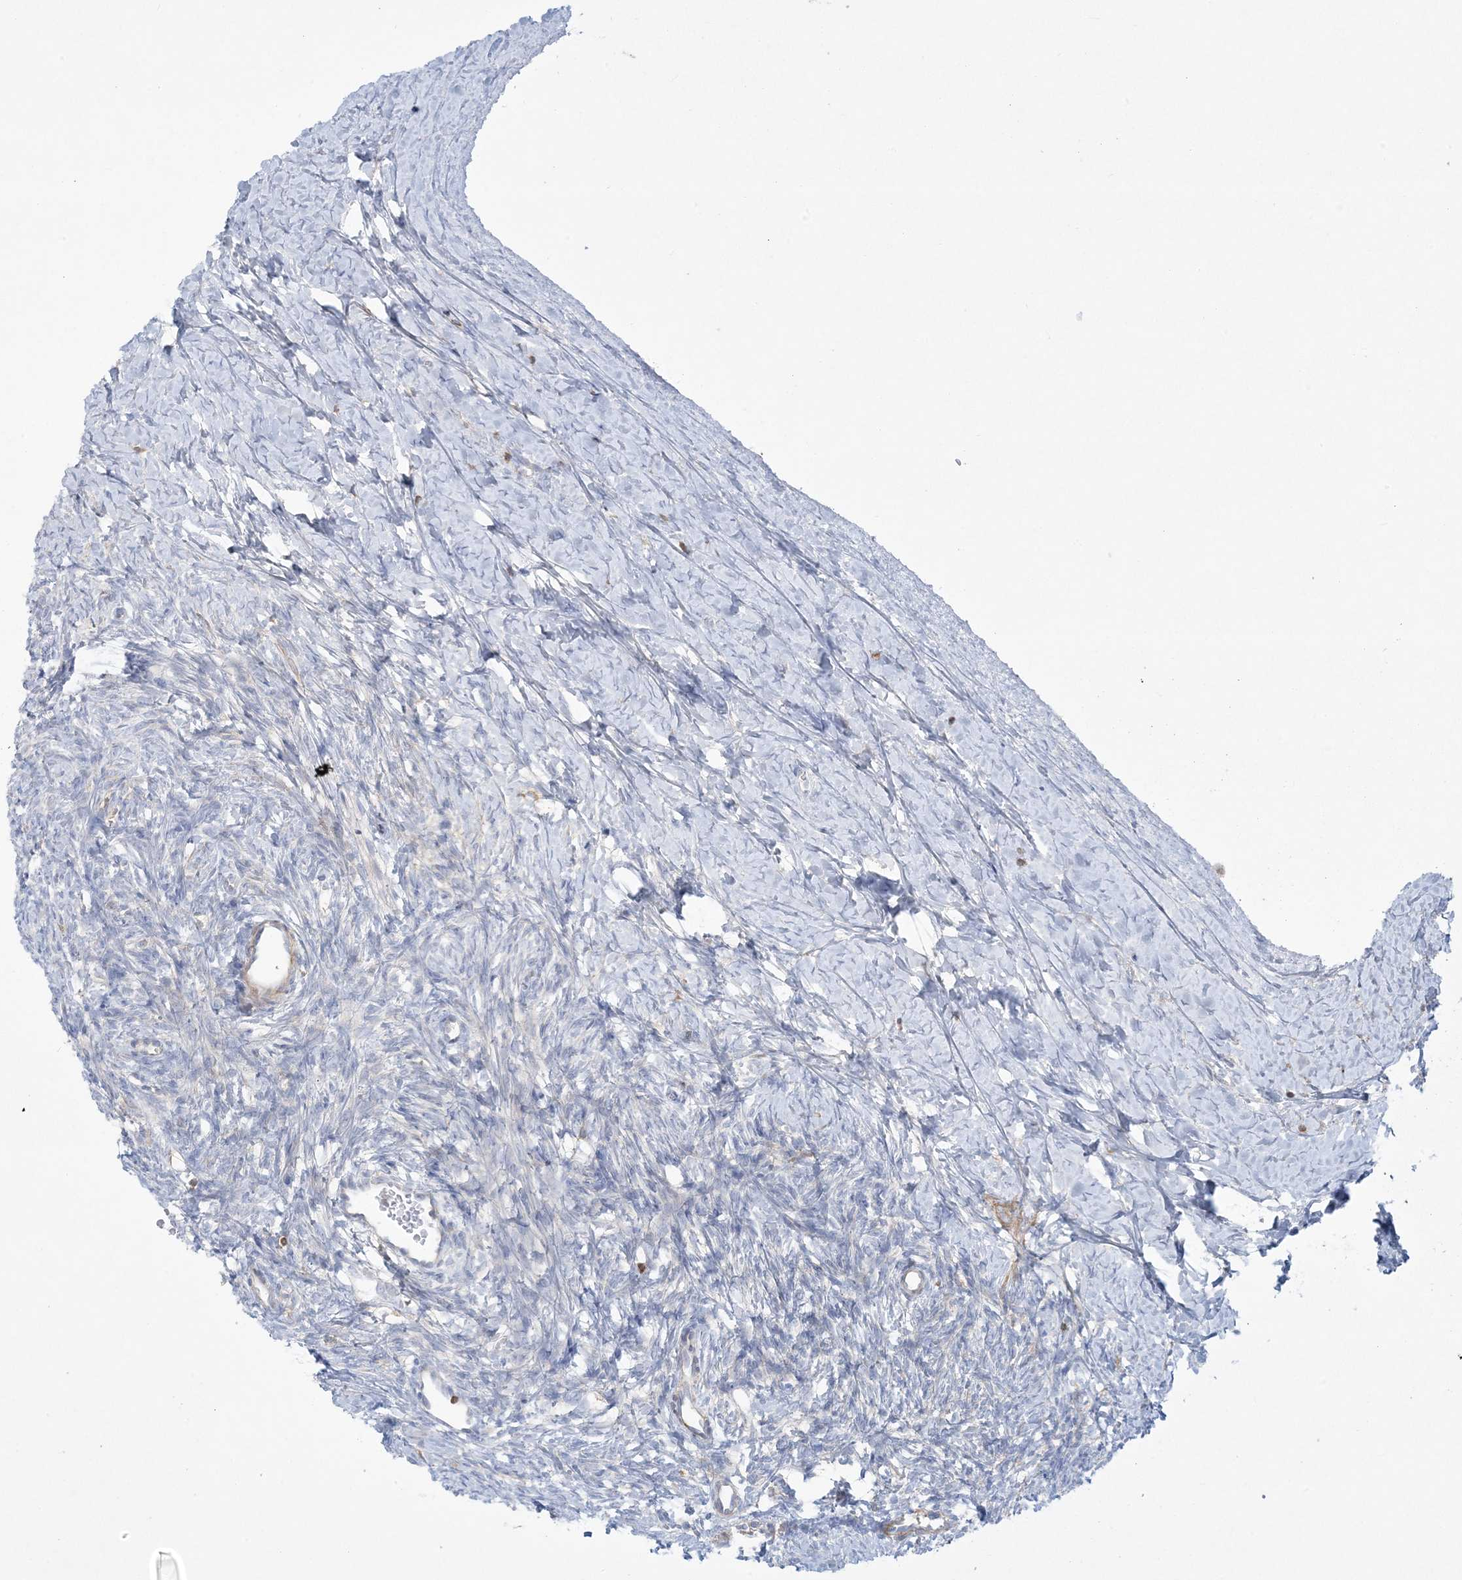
{"staining": {"intensity": "negative", "quantity": "none", "location": "none"}, "tissue": "ovary", "cell_type": "Ovarian stroma cells", "image_type": "normal", "snomed": [{"axis": "morphology", "description": "Normal tissue, NOS"}, {"axis": "morphology", "description": "Developmental malformation"}, {"axis": "topography", "description": "Ovary"}], "caption": "This photomicrograph is of unremarkable ovary stained with IHC to label a protein in brown with the nuclei are counter-stained blue. There is no positivity in ovarian stroma cells.", "gene": "ARHGAP30", "patient": {"sex": "female", "age": 39}}